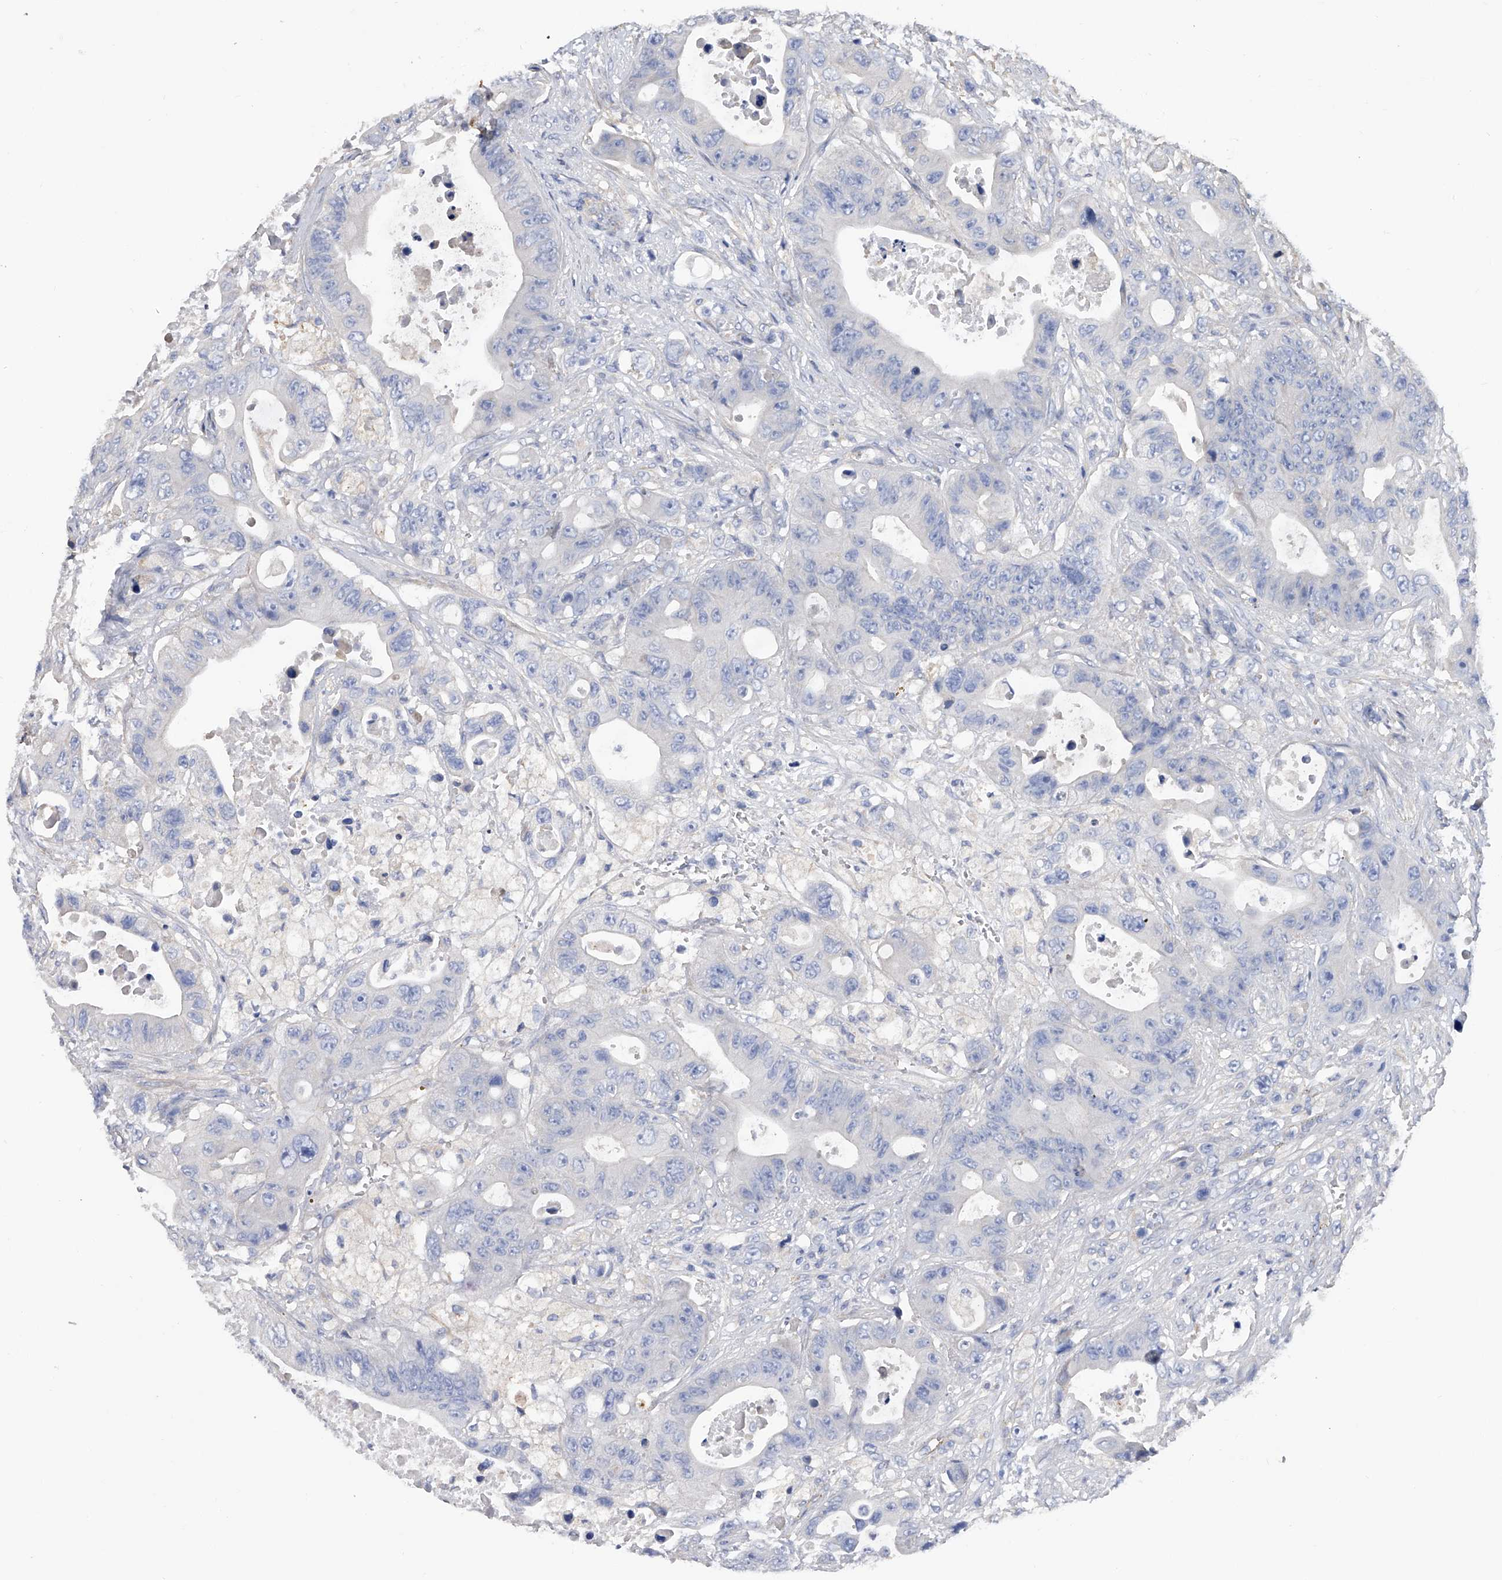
{"staining": {"intensity": "negative", "quantity": "none", "location": "none"}, "tissue": "colorectal cancer", "cell_type": "Tumor cells", "image_type": "cancer", "snomed": [{"axis": "morphology", "description": "Adenocarcinoma, NOS"}, {"axis": "topography", "description": "Colon"}], "caption": "Immunohistochemical staining of human colorectal adenocarcinoma reveals no significant positivity in tumor cells. (Immunohistochemistry (ihc), brightfield microscopy, high magnification).", "gene": "RWDD2A", "patient": {"sex": "female", "age": 46}}